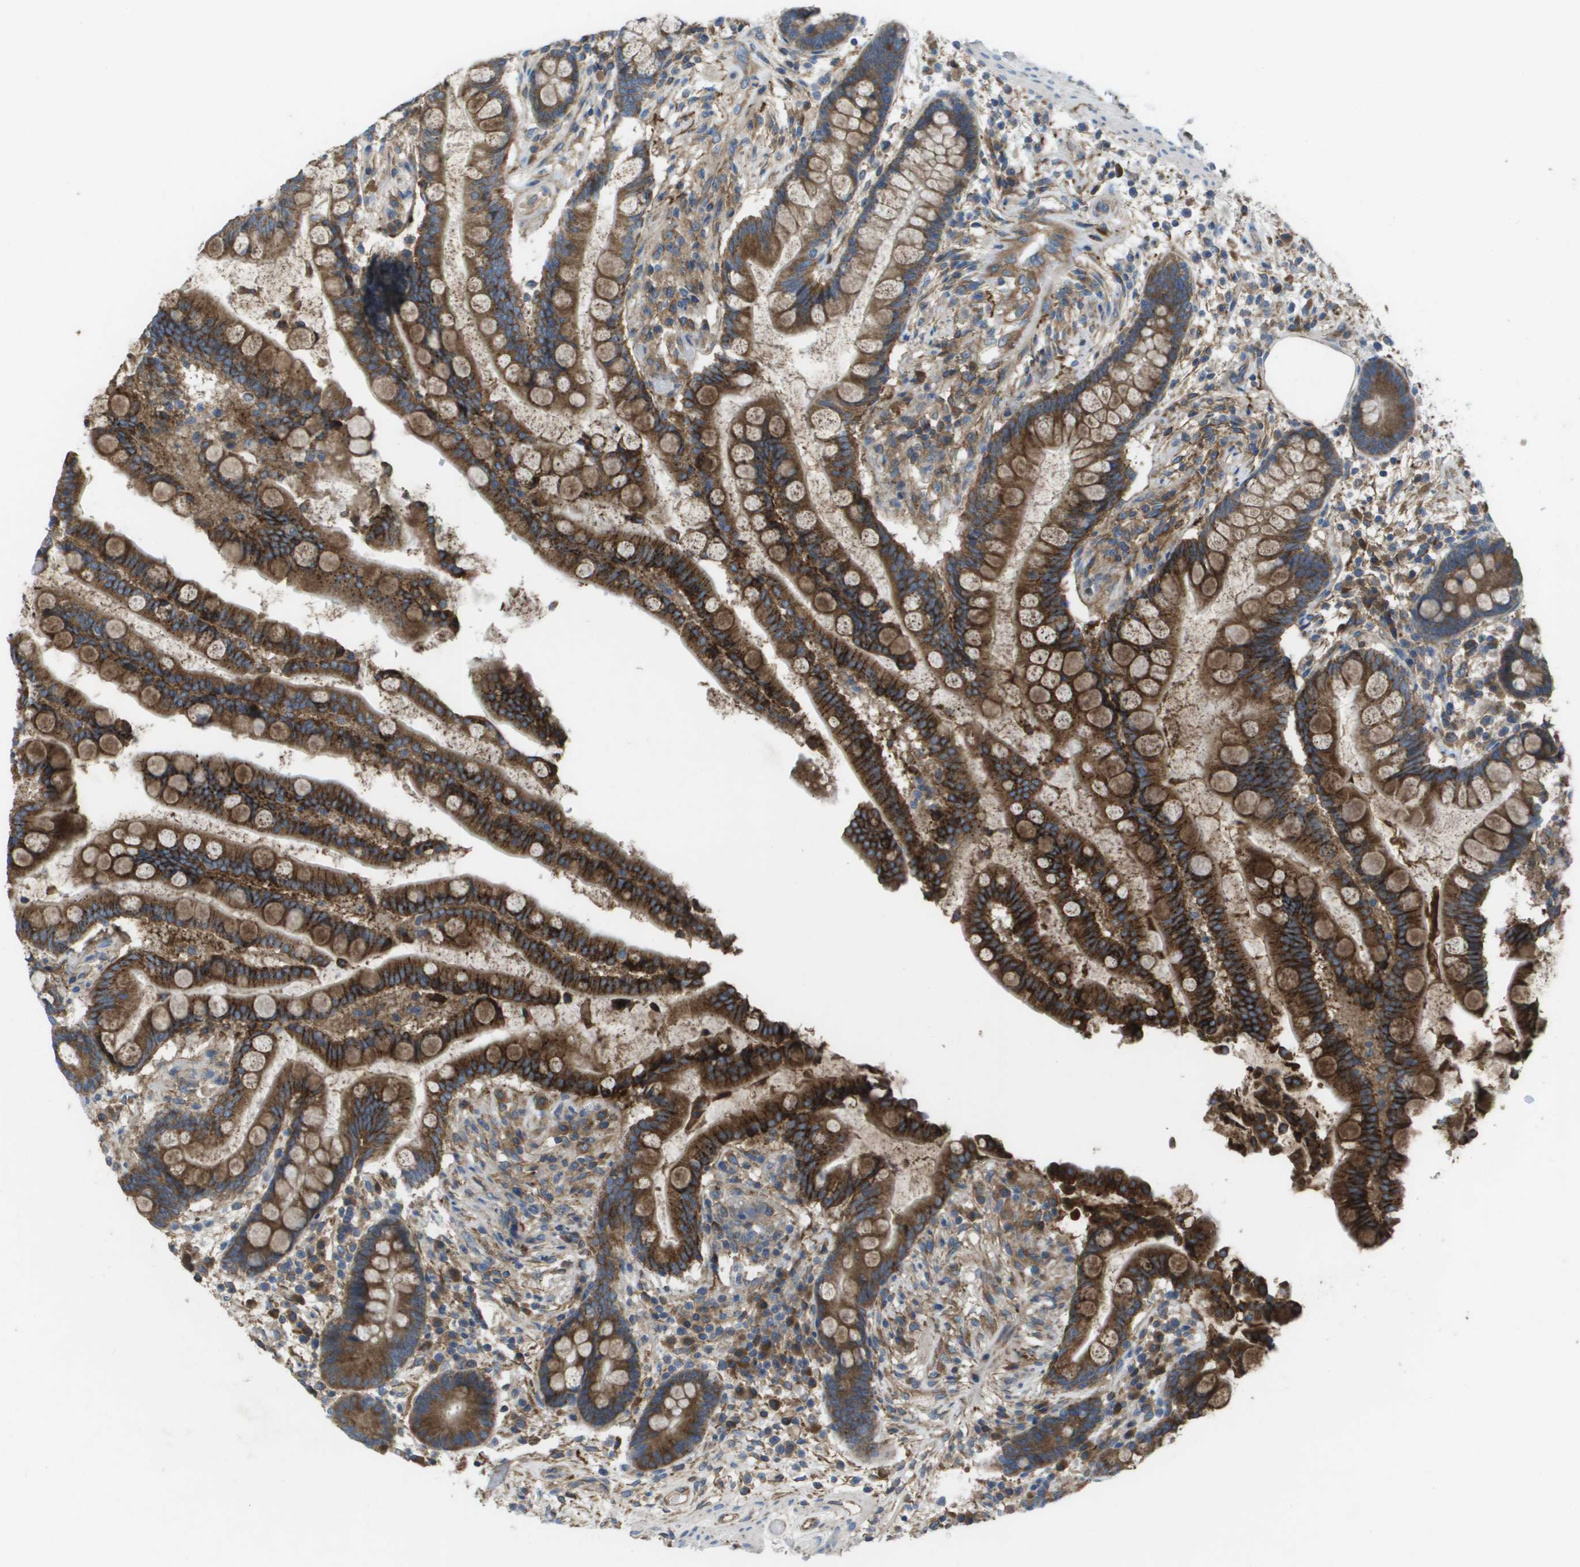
{"staining": {"intensity": "weak", "quantity": ">75%", "location": "cytoplasmic/membranous"}, "tissue": "colon", "cell_type": "Endothelial cells", "image_type": "normal", "snomed": [{"axis": "morphology", "description": "Normal tissue, NOS"}, {"axis": "topography", "description": "Colon"}], "caption": "IHC (DAB (3,3'-diaminobenzidine)) staining of normal colon exhibits weak cytoplasmic/membranous protein staining in approximately >75% of endothelial cells.", "gene": "CLCN2", "patient": {"sex": "male", "age": 73}}